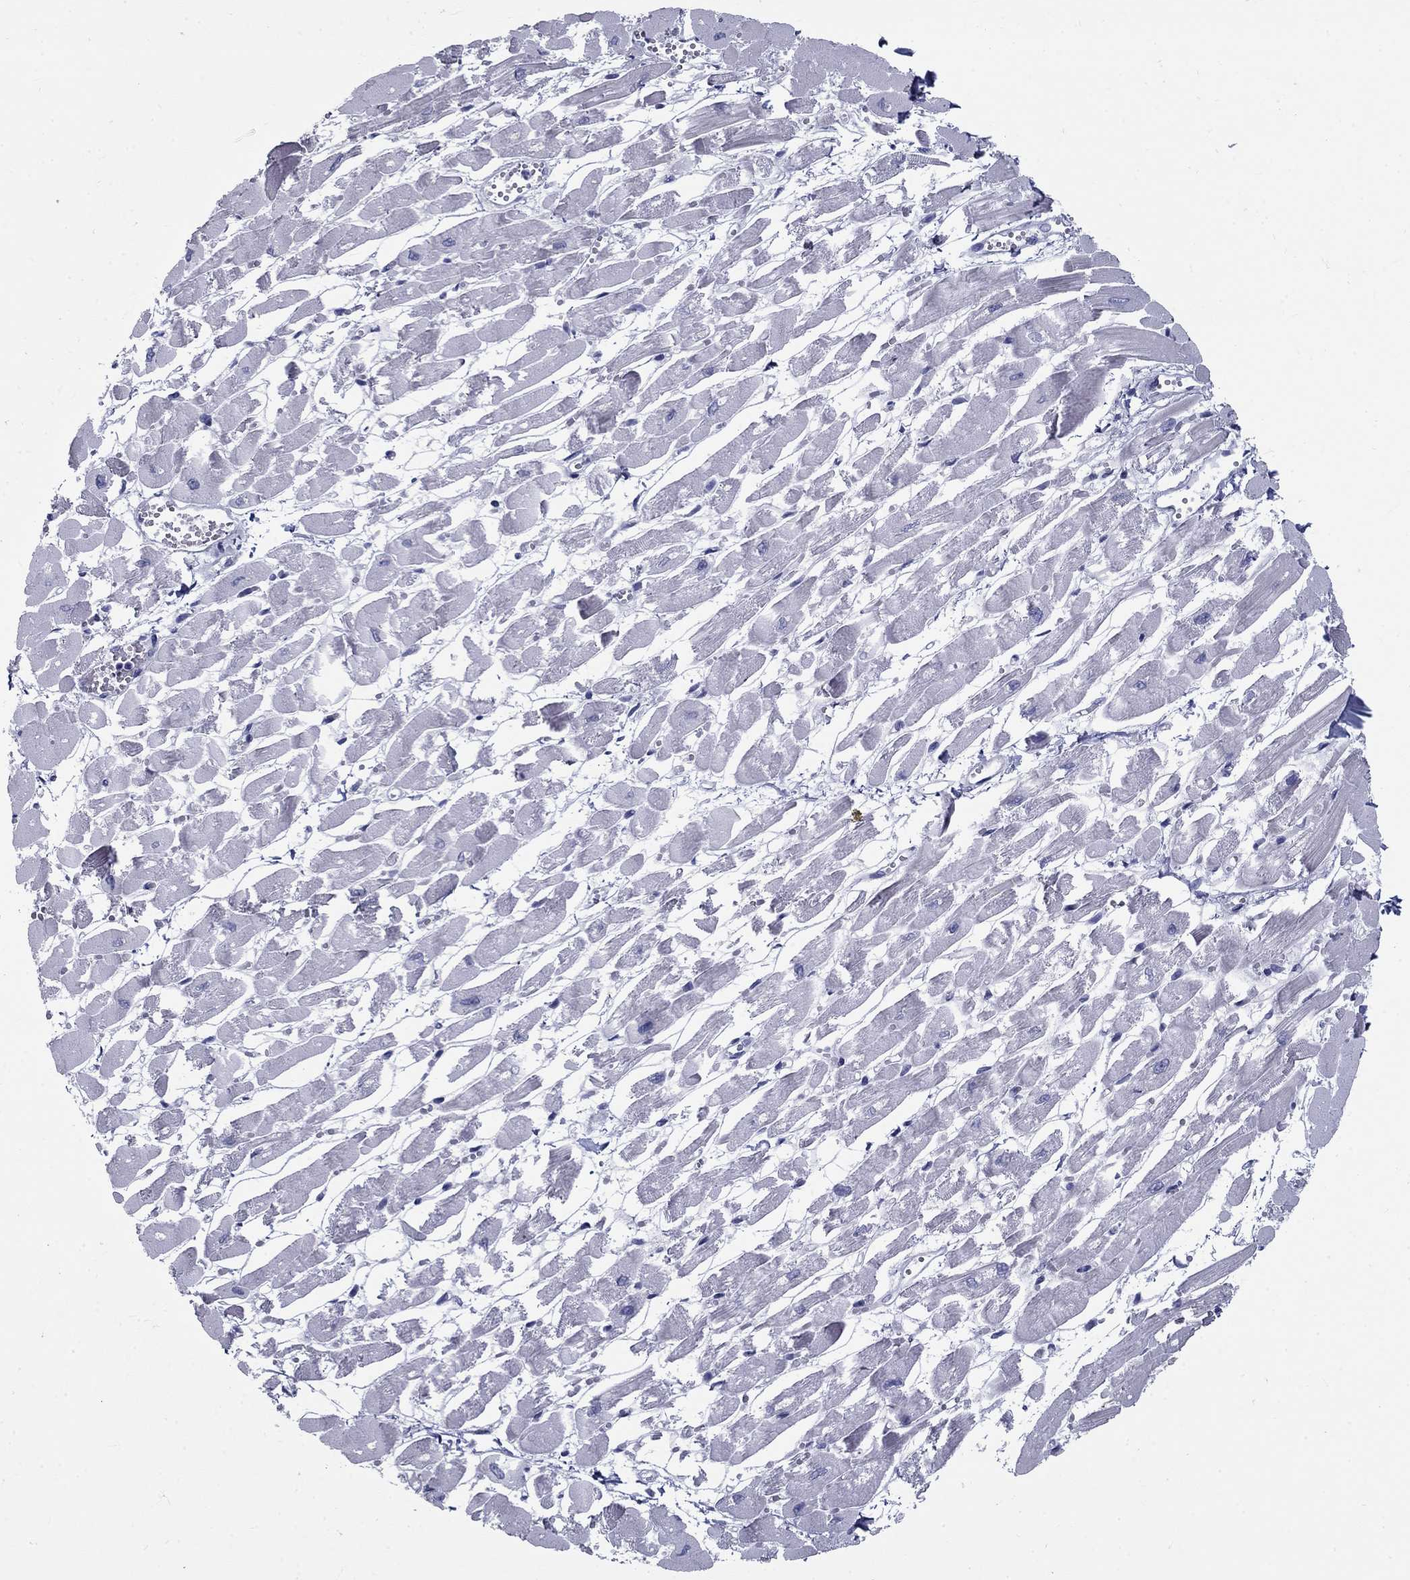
{"staining": {"intensity": "negative", "quantity": "none", "location": "none"}, "tissue": "heart muscle", "cell_type": "Cardiomyocytes", "image_type": "normal", "snomed": [{"axis": "morphology", "description": "Normal tissue, NOS"}, {"axis": "topography", "description": "Heart"}], "caption": "IHC histopathology image of normal heart muscle: human heart muscle stained with DAB (3,3'-diaminobenzidine) demonstrates no significant protein positivity in cardiomyocytes.", "gene": "C4orf19", "patient": {"sex": "female", "age": 52}}